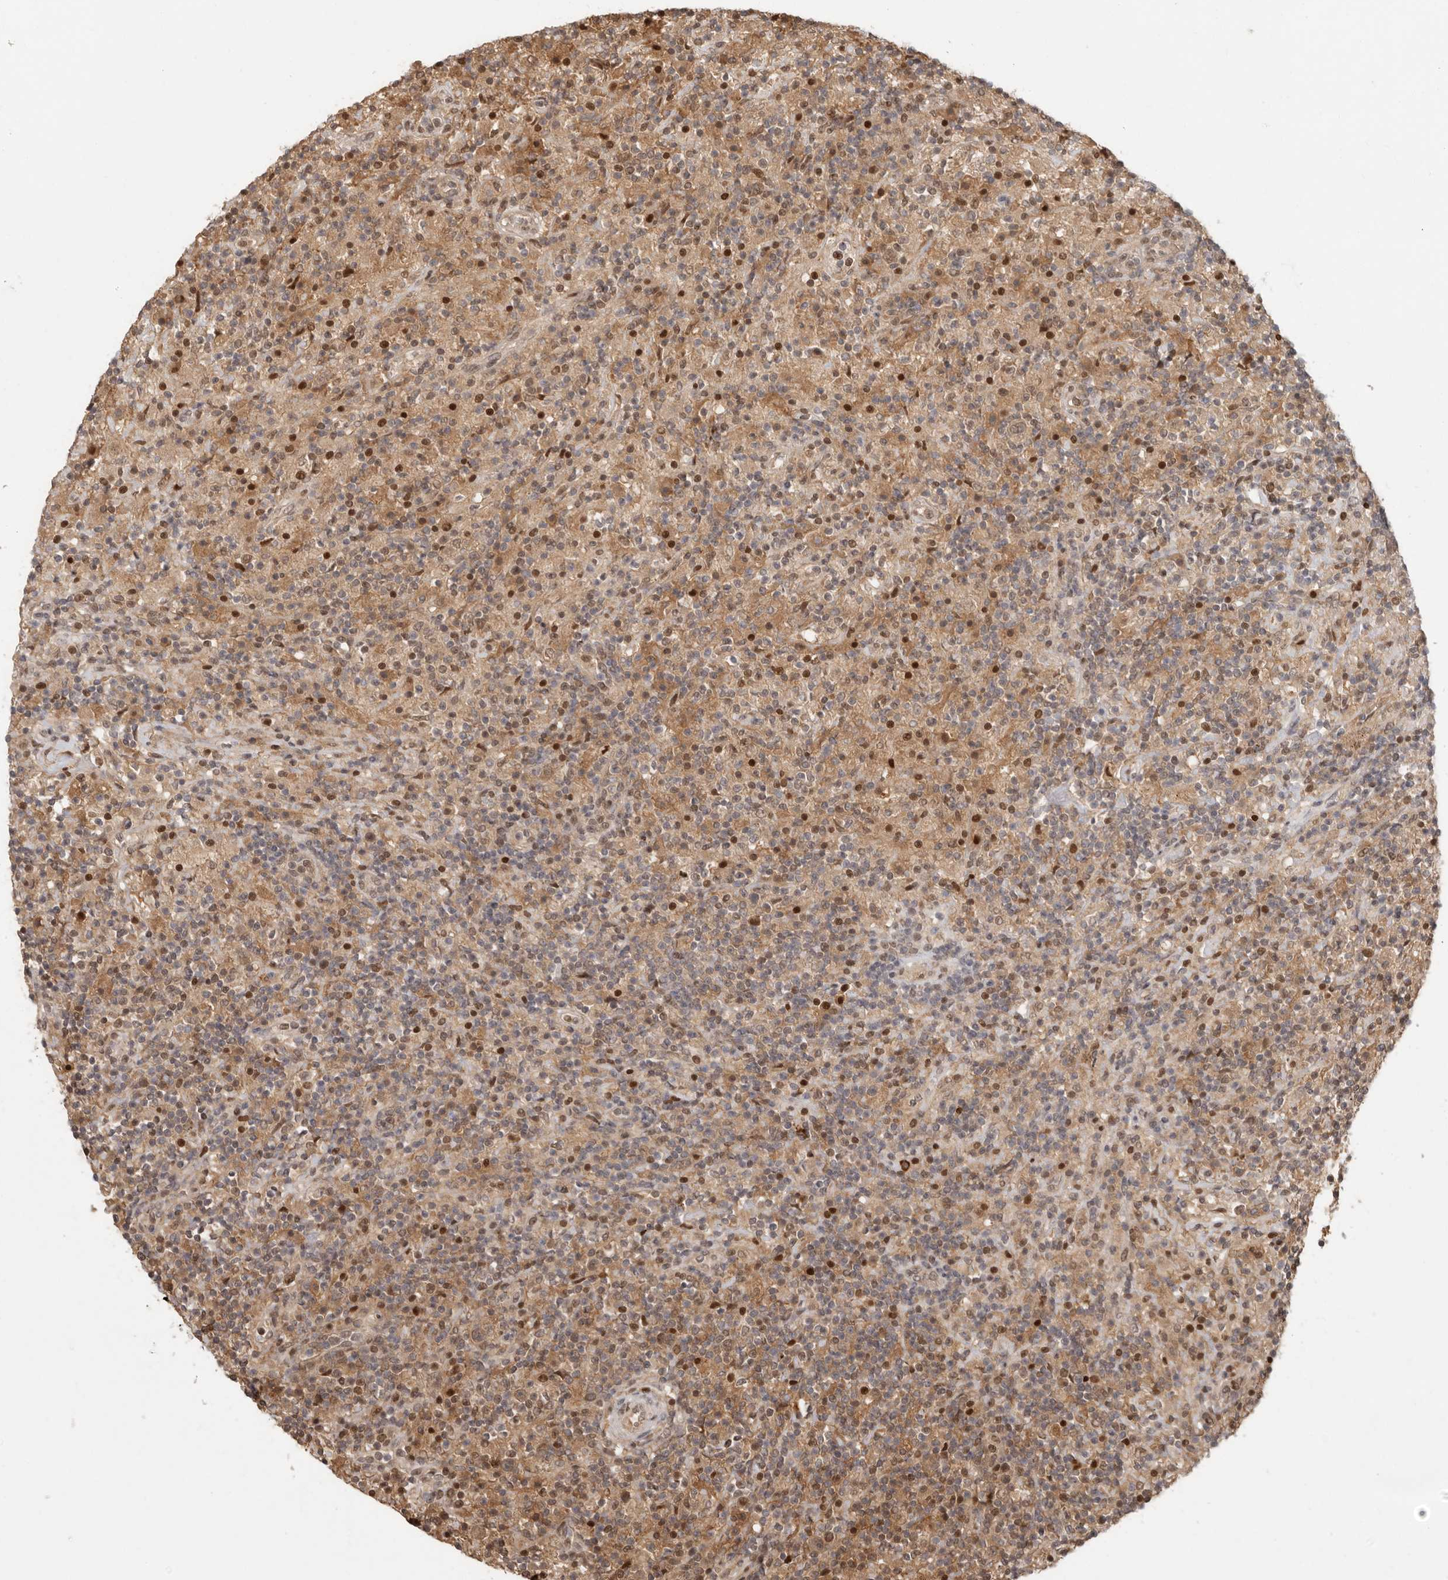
{"staining": {"intensity": "weak", "quantity": ">75%", "location": "cytoplasmic/membranous,nuclear"}, "tissue": "lymphoma", "cell_type": "Tumor cells", "image_type": "cancer", "snomed": [{"axis": "morphology", "description": "Hodgkin's disease, NOS"}, {"axis": "topography", "description": "Lymph node"}], "caption": "A brown stain highlights weak cytoplasmic/membranous and nuclear positivity of a protein in human Hodgkin's disease tumor cells.", "gene": "PSMA5", "patient": {"sex": "male", "age": 70}}